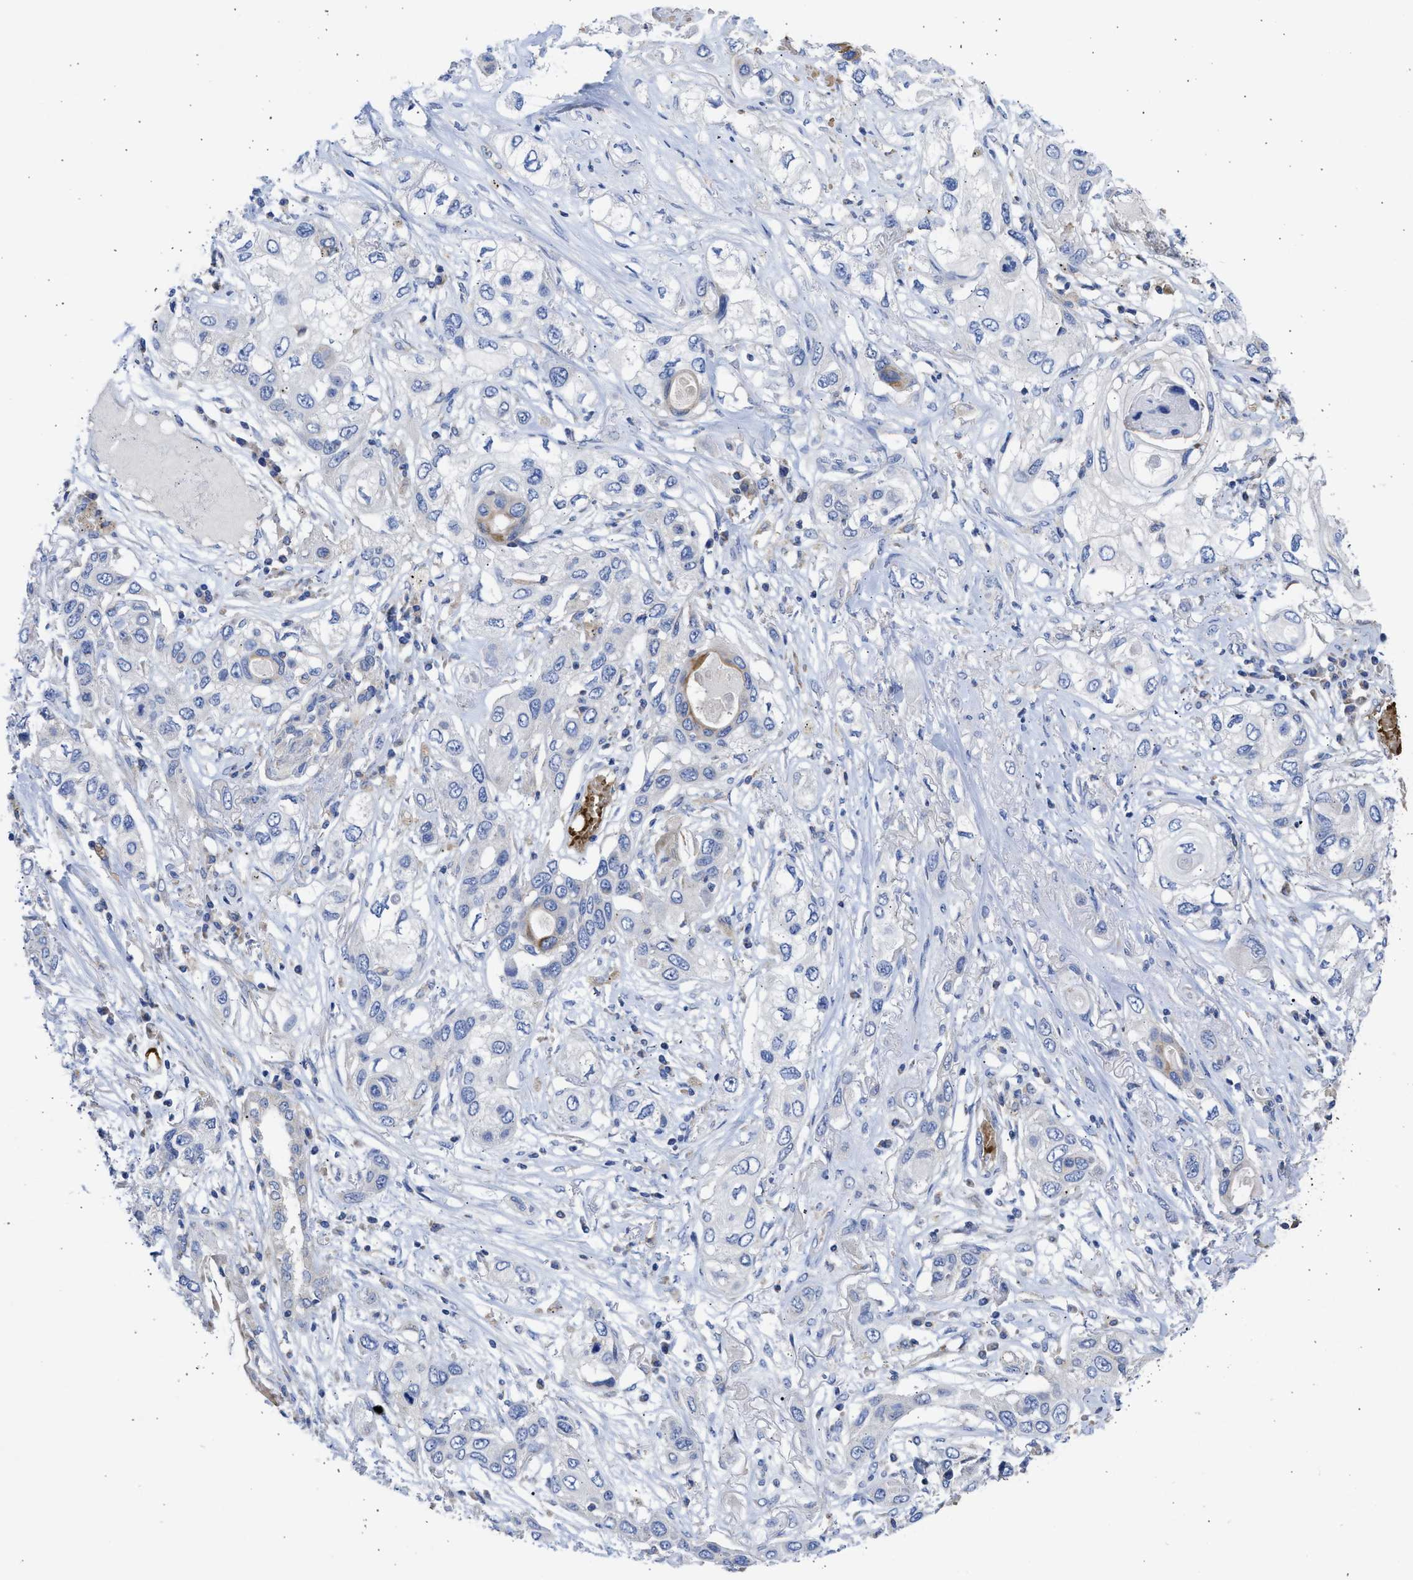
{"staining": {"intensity": "moderate", "quantity": "<25%", "location": "cytoplasmic/membranous"}, "tissue": "lung cancer", "cell_type": "Tumor cells", "image_type": "cancer", "snomed": [{"axis": "morphology", "description": "Squamous cell carcinoma, NOS"}, {"axis": "topography", "description": "Lung"}], "caption": "Human squamous cell carcinoma (lung) stained with a protein marker exhibits moderate staining in tumor cells.", "gene": "BTG3", "patient": {"sex": "male", "age": 71}}